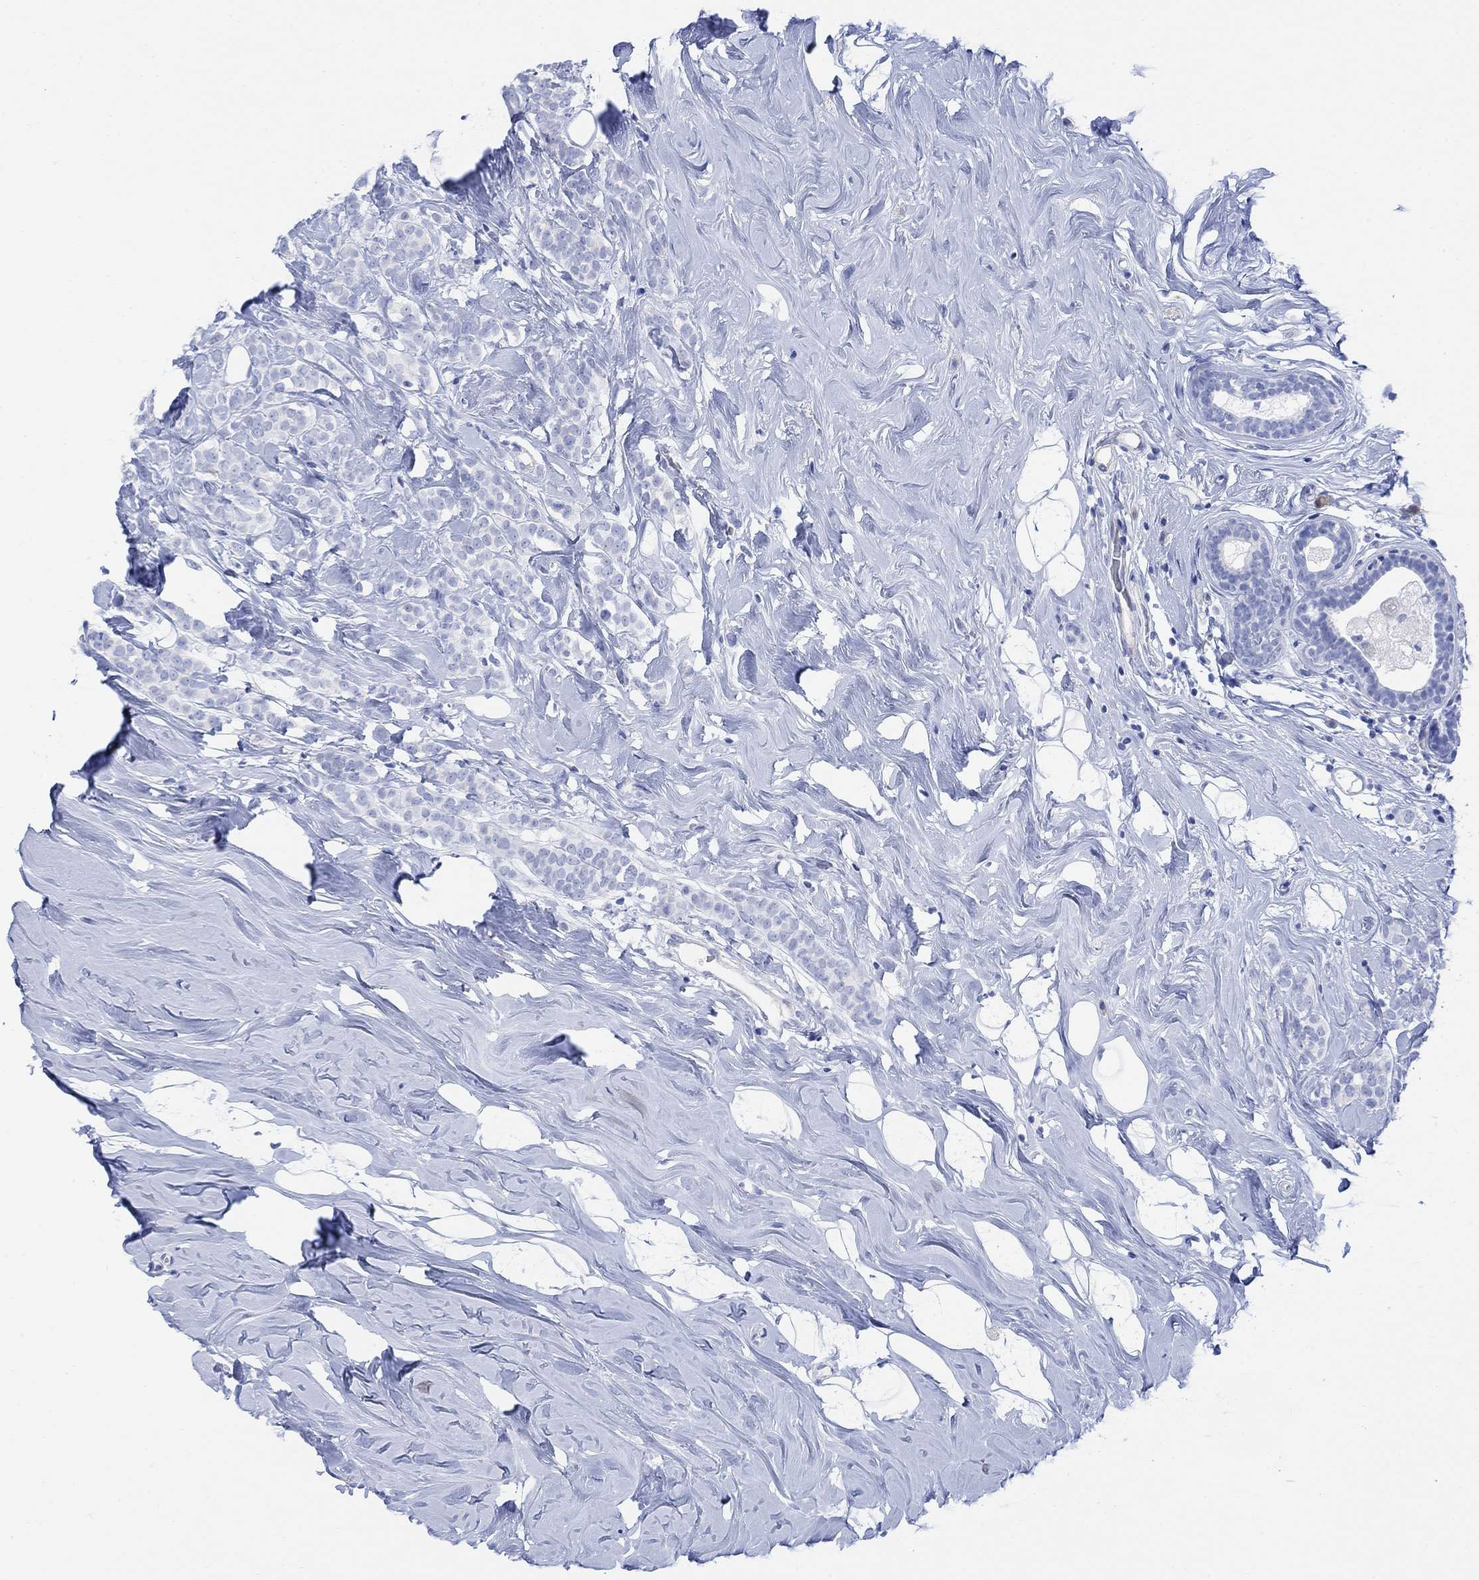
{"staining": {"intensity": "negative", "quantity": "none", "location": "none"}, "tissue": "breast cancer", "cell_type": "Tumor cells", "image_type": "cancer", "snomed": [{"axis": "morphology", "description": "Lobular carcinoma"}, {"axis": "topography", "description": "Breast"}], "caption": "A histopathology image of human breast lobular carcinoma is negative for staining in tumor cells.", "gene": "GNG13", "patient": {"sex": "female", "age": 49}}